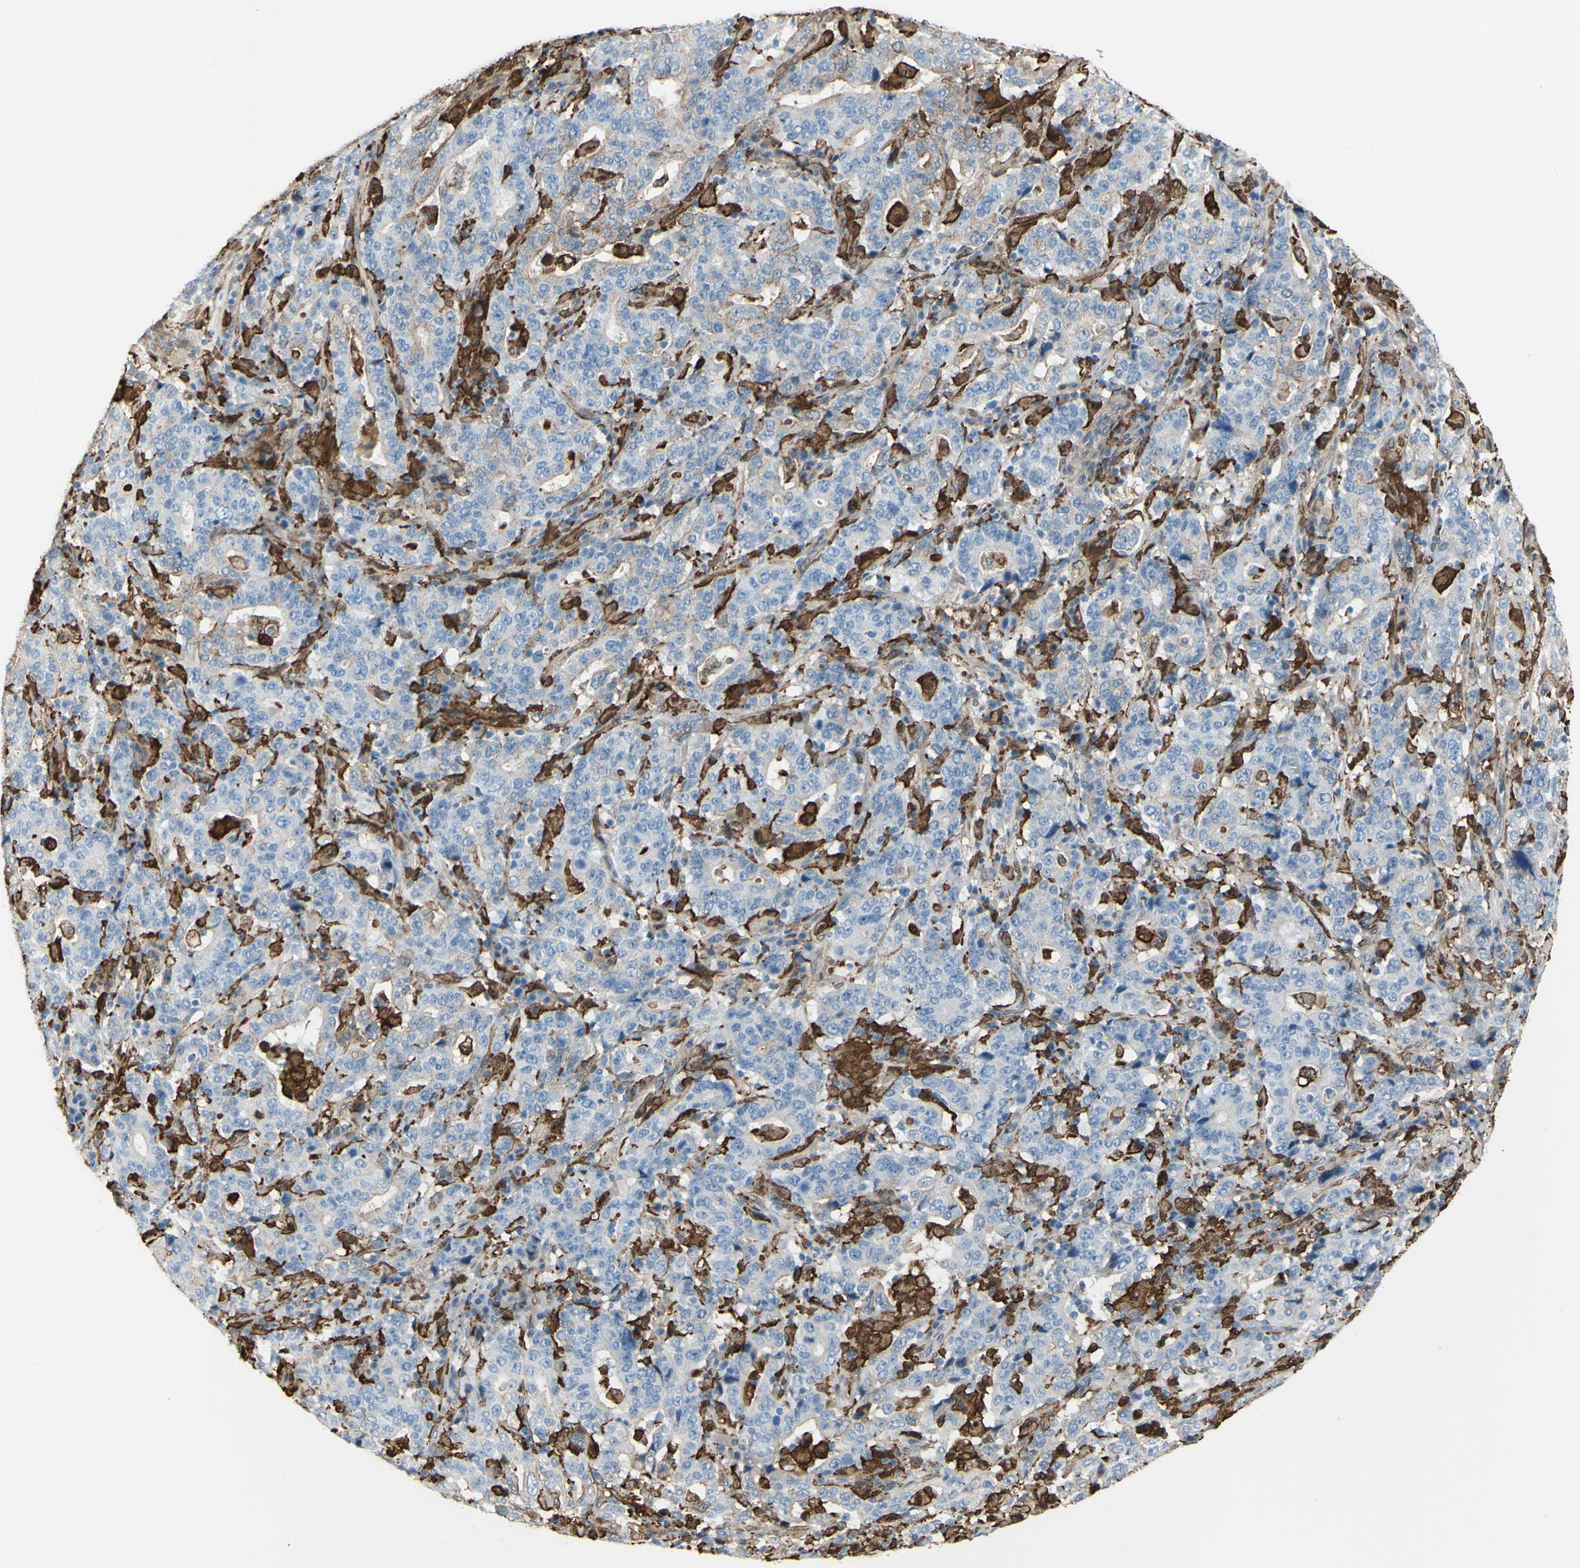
{"staining": {"intensity": "negative", "quantity": "none", "location": "none"}, "tissue": "stomach cancer", "cell_type": "Tumor cells", "image_type": "cancer", "snomed": [{"axis": "morphology", "description": "Normal tissue, NOS"}, {"axis": "morphology", "description": "Adenocarcinoma, NOS"}, {"axis": "topography", "description": "Stomach, upper"}, {"axis": "topography", "description": "Stomach"}], "caption": "High magnification brightfield microscopy of stomach adenocarcinoma stained with DAB (brown) and counterstained with hematoxylin (blue): tumor cells show no significant expression. The staining was performed using DAB to visualize the protein expression in brown, while the nuclei were stained in blue with hematoxylin (Magnification: 20x).", "gene": "GSN", "patient": {"sex": "male", "age": 59}}